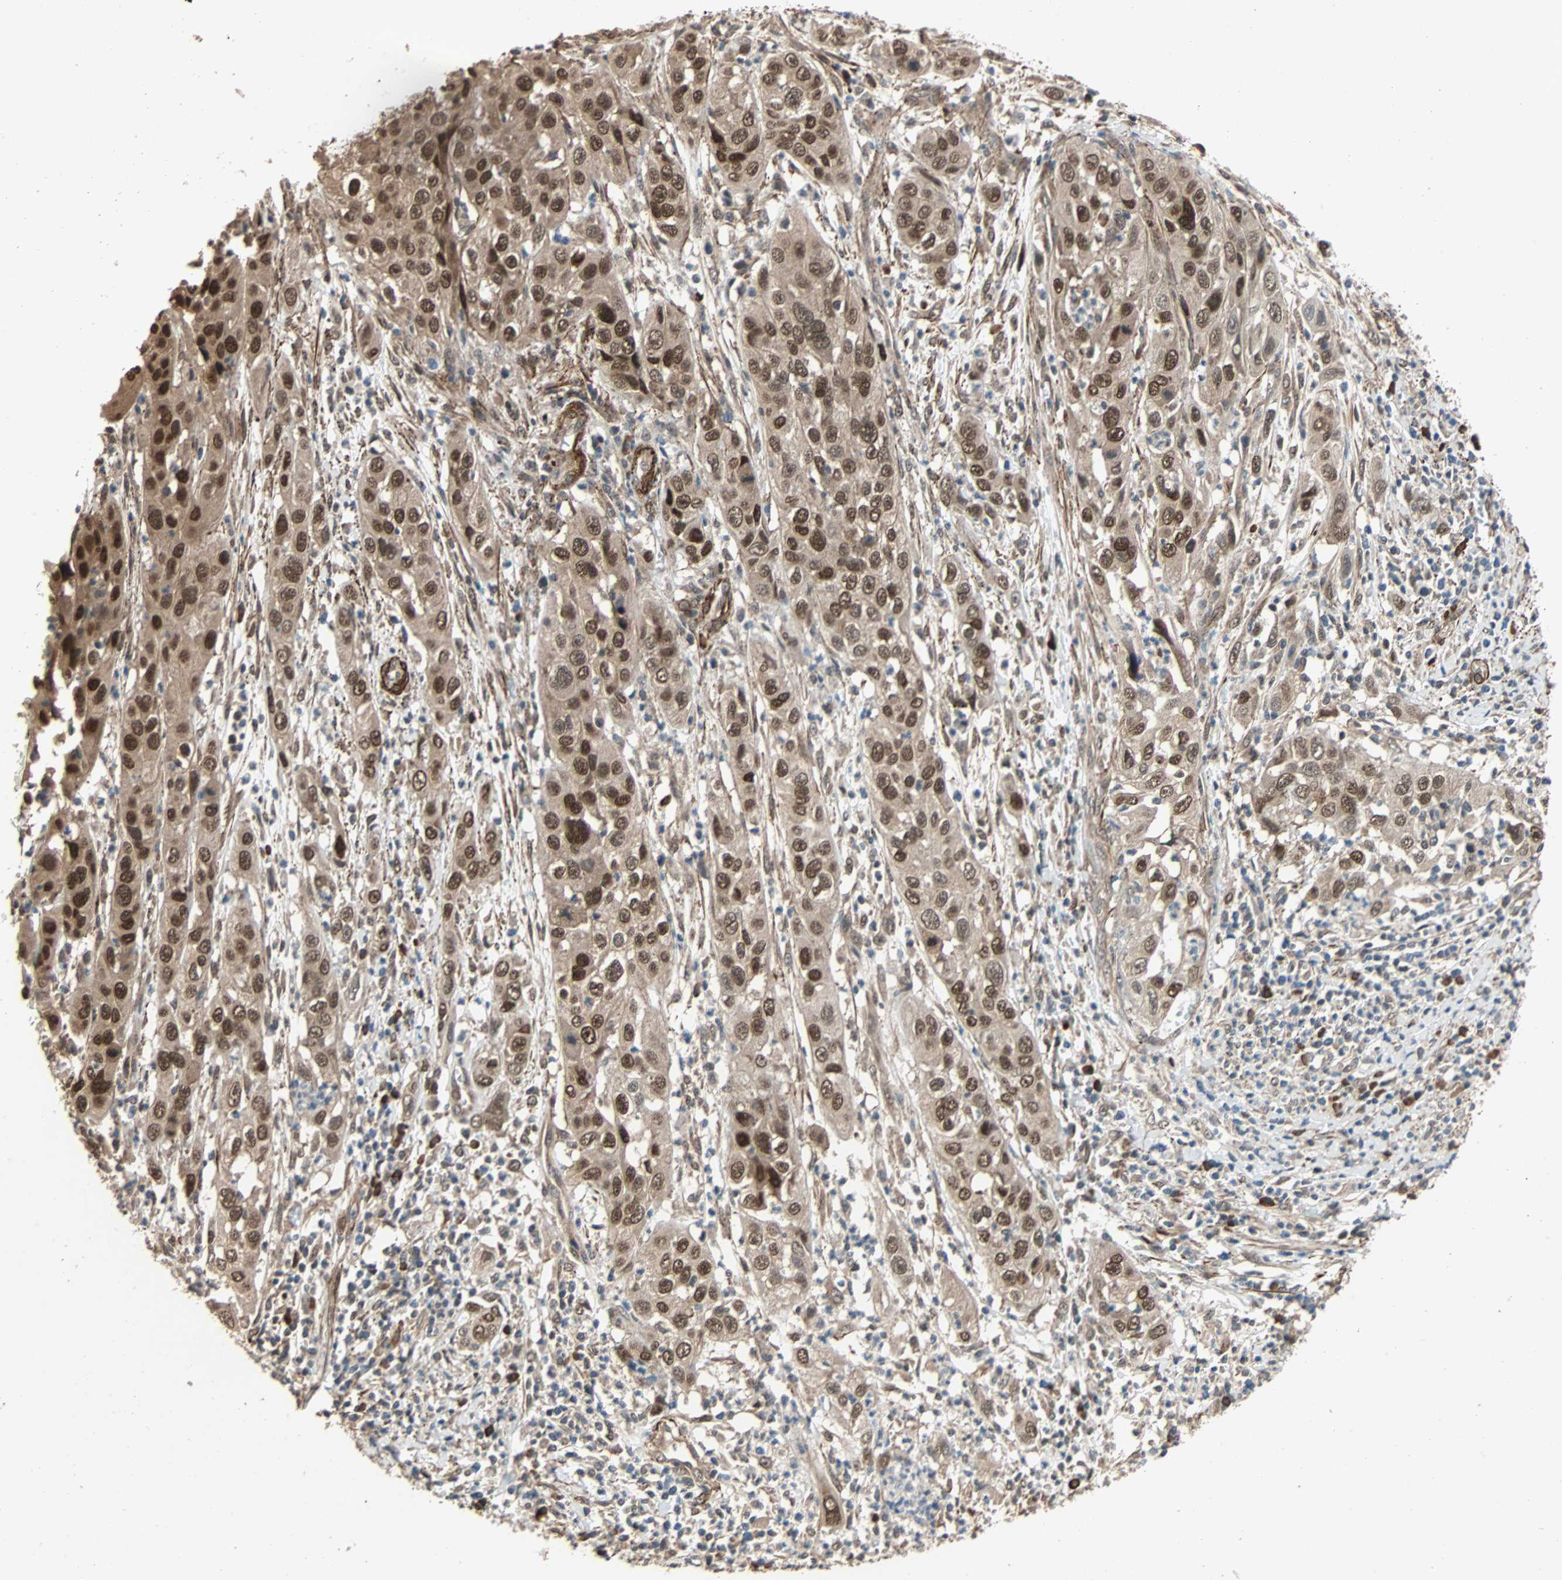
{"staining": {"intensity": "strong", "quantity": ">75%", "location": "cytoplasmic/membranous,nuclear"}, "tissue": "cervical cancer", "cell_type": "Tumor cells", "image_type": "cancer", "snomed": [{"axis": "morphology", "description": "Squamous cell carcinoma, NOS"}, {"axis": "topography", "description": "Cervix"}], "caption": "An image showing strong cytoplasmic/membranous and nuclear positivity in about >75% of tumor cells in cervical cancer (squamous cell carcinoma), as visualized by brown immunohistochemical staining.", "gene": "QSER1", "patient": {"sex": "female", "age": 32}}